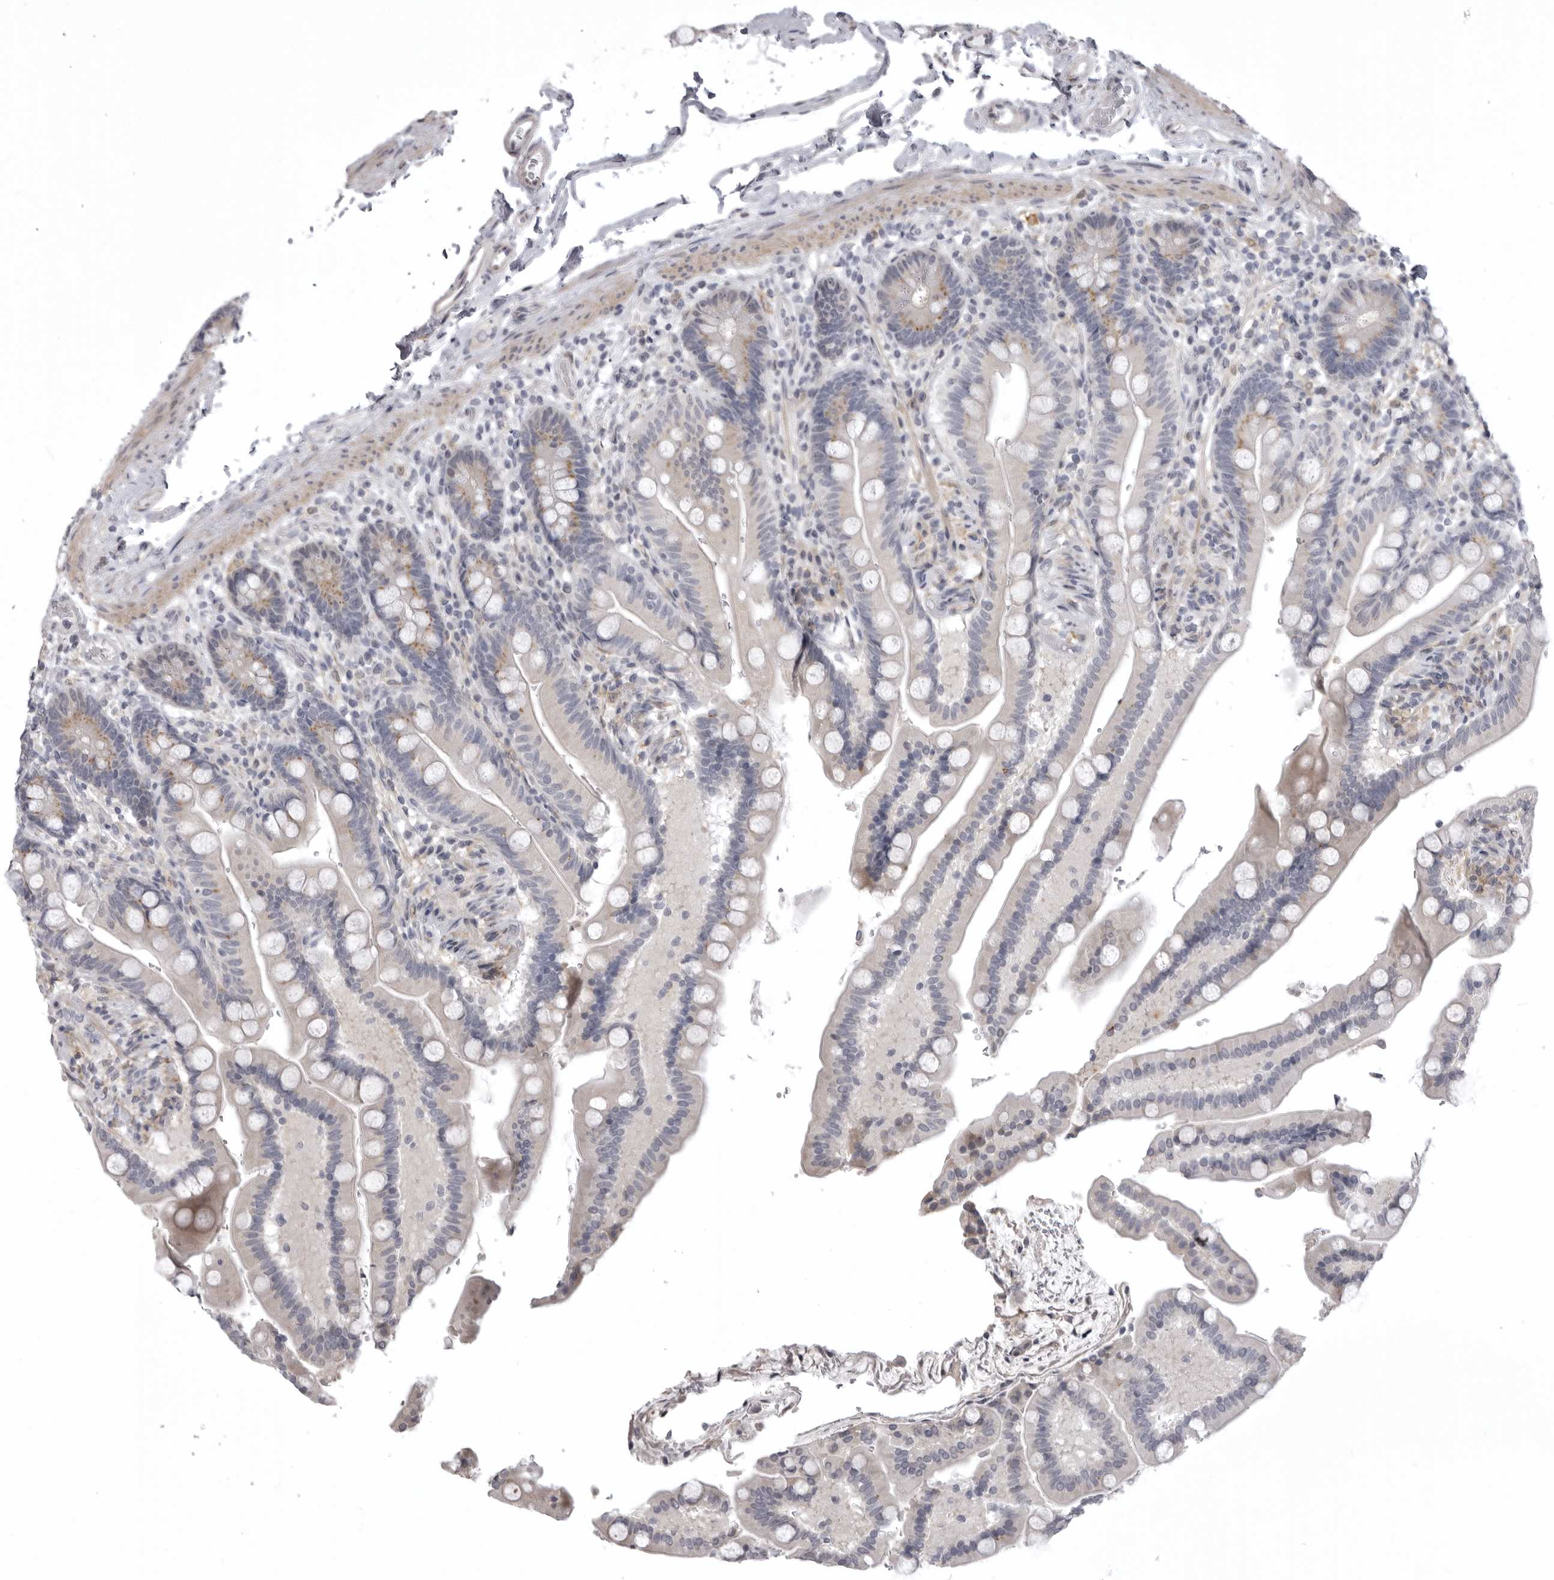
{"staining": {"intensity": "negative", "quantity": "none", "location": "none"}, "tissue": "colon", "cell_type": "Endothelial cells", "image_type": "normal", "snomed": [{"axis": "morphology", "description": "Normal tissue, NOS"}, {"axis": "topography", "description": "Smooth muscle"}, {"axis": "topography", "description": "Colon"}], "caption": "Immunohistochemistry micrograph of benign colon stained for a protein (brown), which shows no positivity in endothelial cells. Nuclei are stained in blue.", "gene": "NCEH1", "patient": {"sex": "male", "age": 73}}